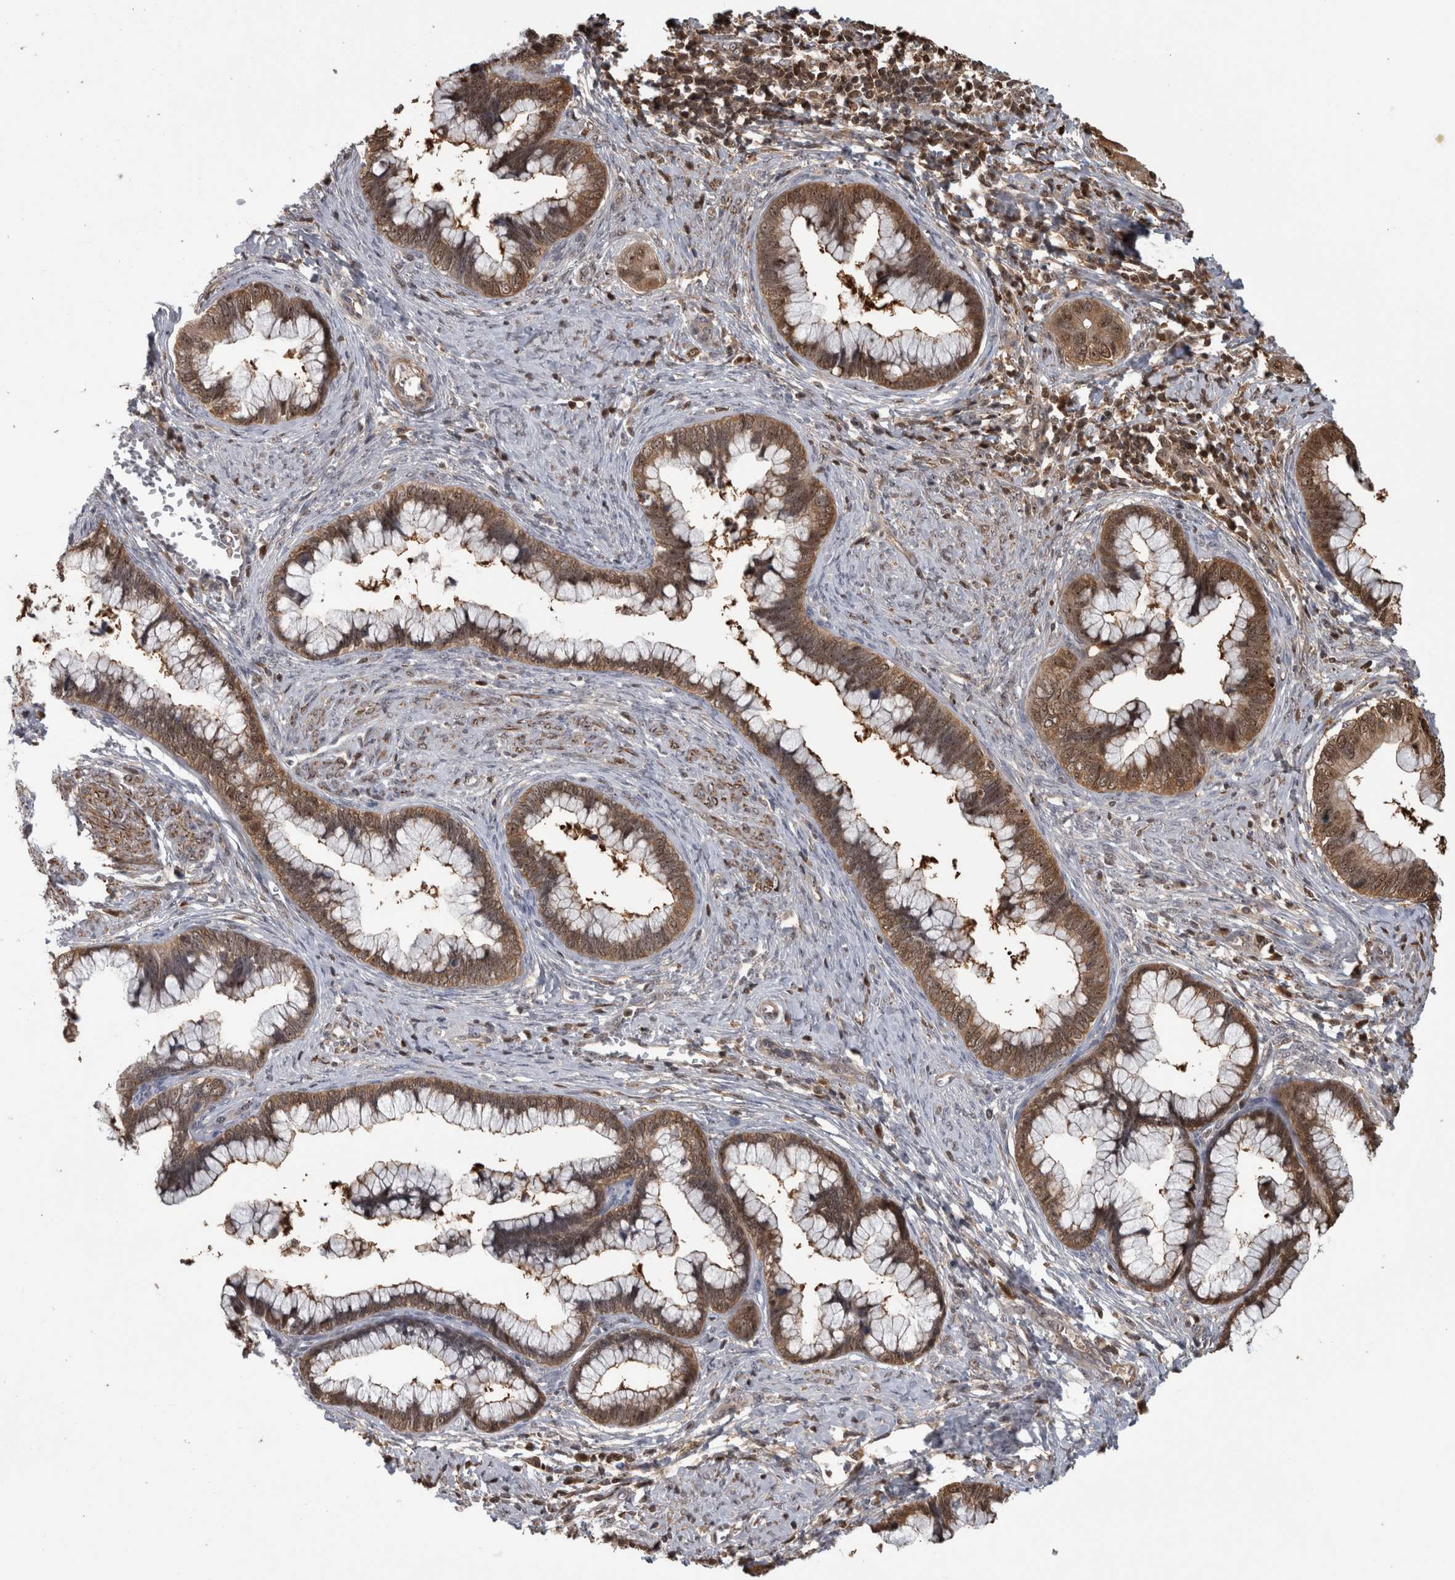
{"staining": {"intensity": "moderate", "quantity": ">75%", "location": "cytoplasmic/membranous,nuclear"}, "tissue": "cervical cancer", "cell_type": "Tumor cells", "image_type": "cancer", "snomed": [{"axis": "morphology", "description": "Adenocarcinoma, NOS"}, {"axis": "topography", "description": "Cervix"}], "caption": "Cervical cancer stained for a protein displays moderate cytoplasmic/membranous and nuclear positivity in tumor cells. The staining was performed using DAB, with brown indicating positive protein expression. Nuclei are stained blue with hematoxylin.", "gene": "TDRD7", "patient": {"sex": "female", "age": 44}}